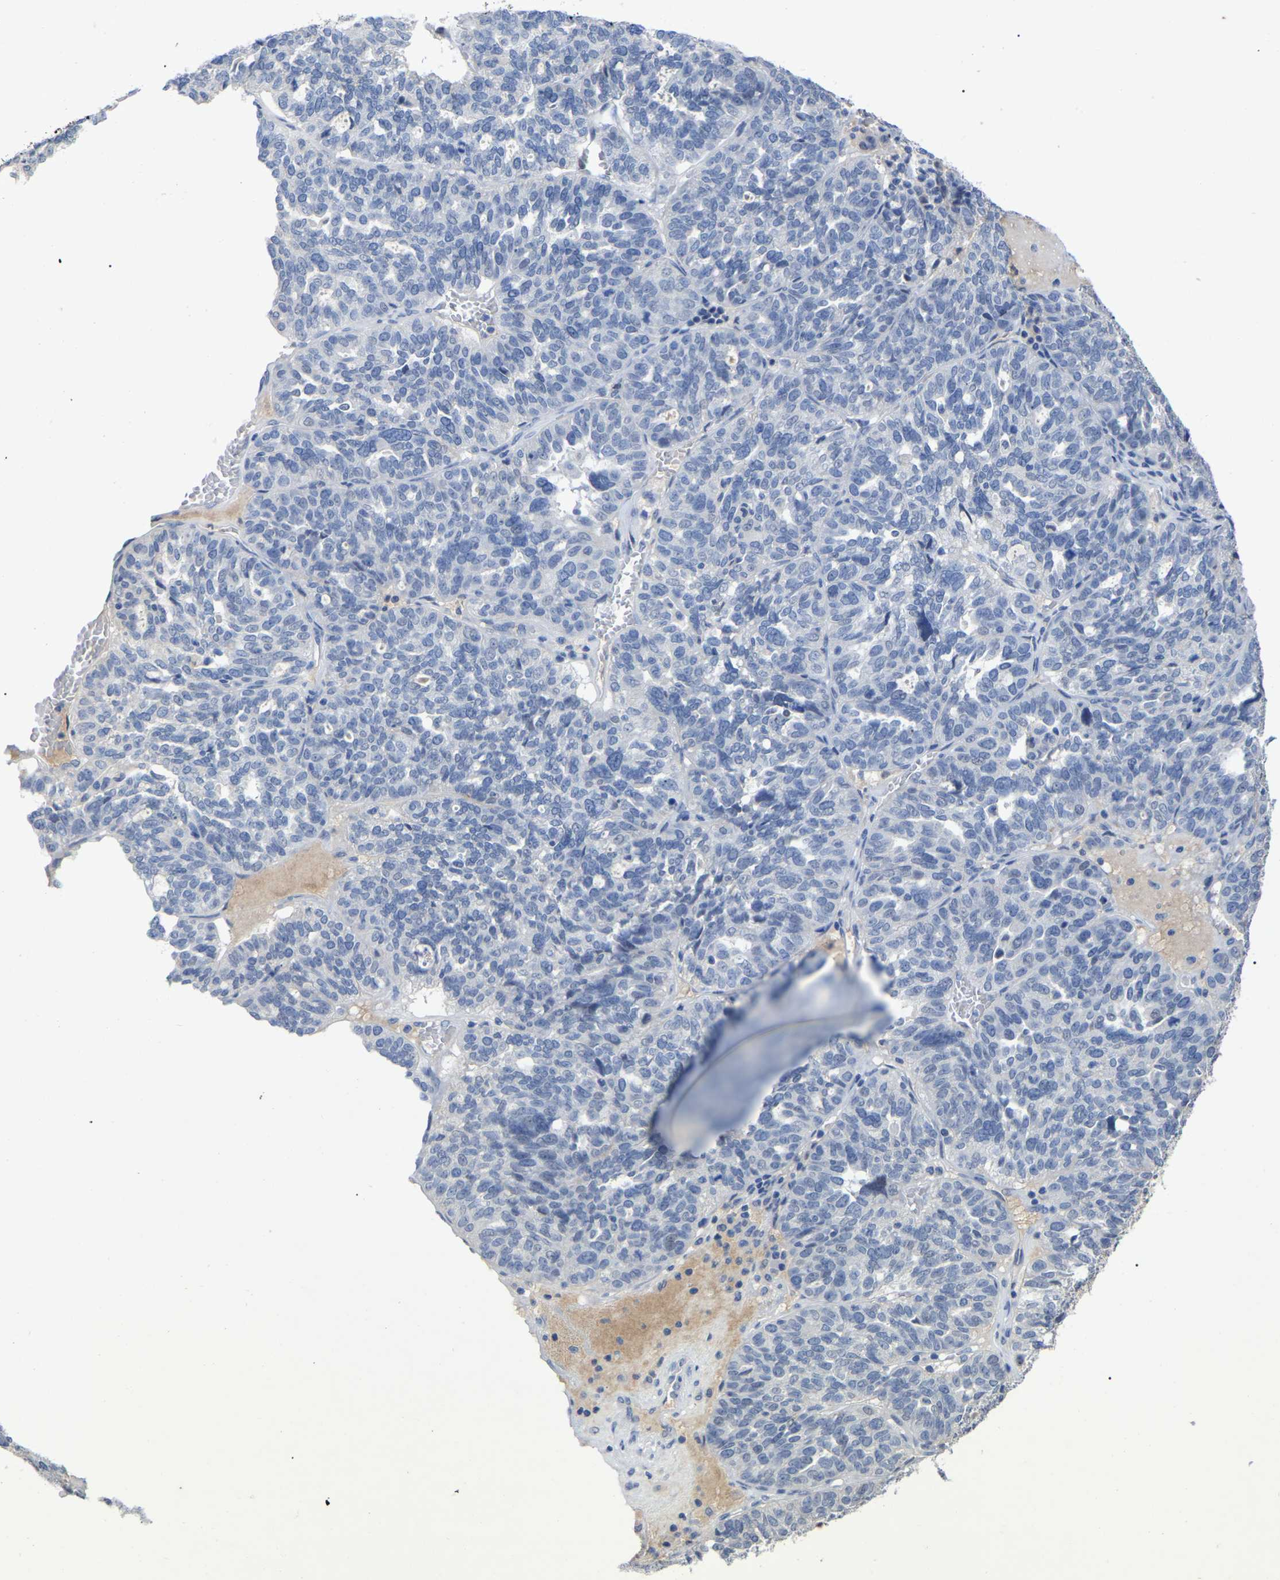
{"staining": {"intensity": "negative", "quantity": "none", "location": "none"}, "tissue": "ovarian cancer", "cell_type": "Tumor cells", "image_type": "cancer", "snomed": [{"axis": "morphology", "description": "Cystadenocarcinoma, serous, NOS"}, {"axis": "topography", "description": "Ovary"}], "caption": "This photomicrograph is of serous cystadenocarcinoma (ovarian) stained with immunohistochemistry (IHC) to label a protein in brown with the nuclei are counter-stained blue. There is no expression in tumor cells. The staining was performed using DAB (3,3'-diaminobenzidine) to visualize the protein expression in brown, while the nuclei were stained in blue with hematoxylin (Magnification: 20x).", "gene": "SMPD2", "patient": {"sex": "female", "age": 59}}